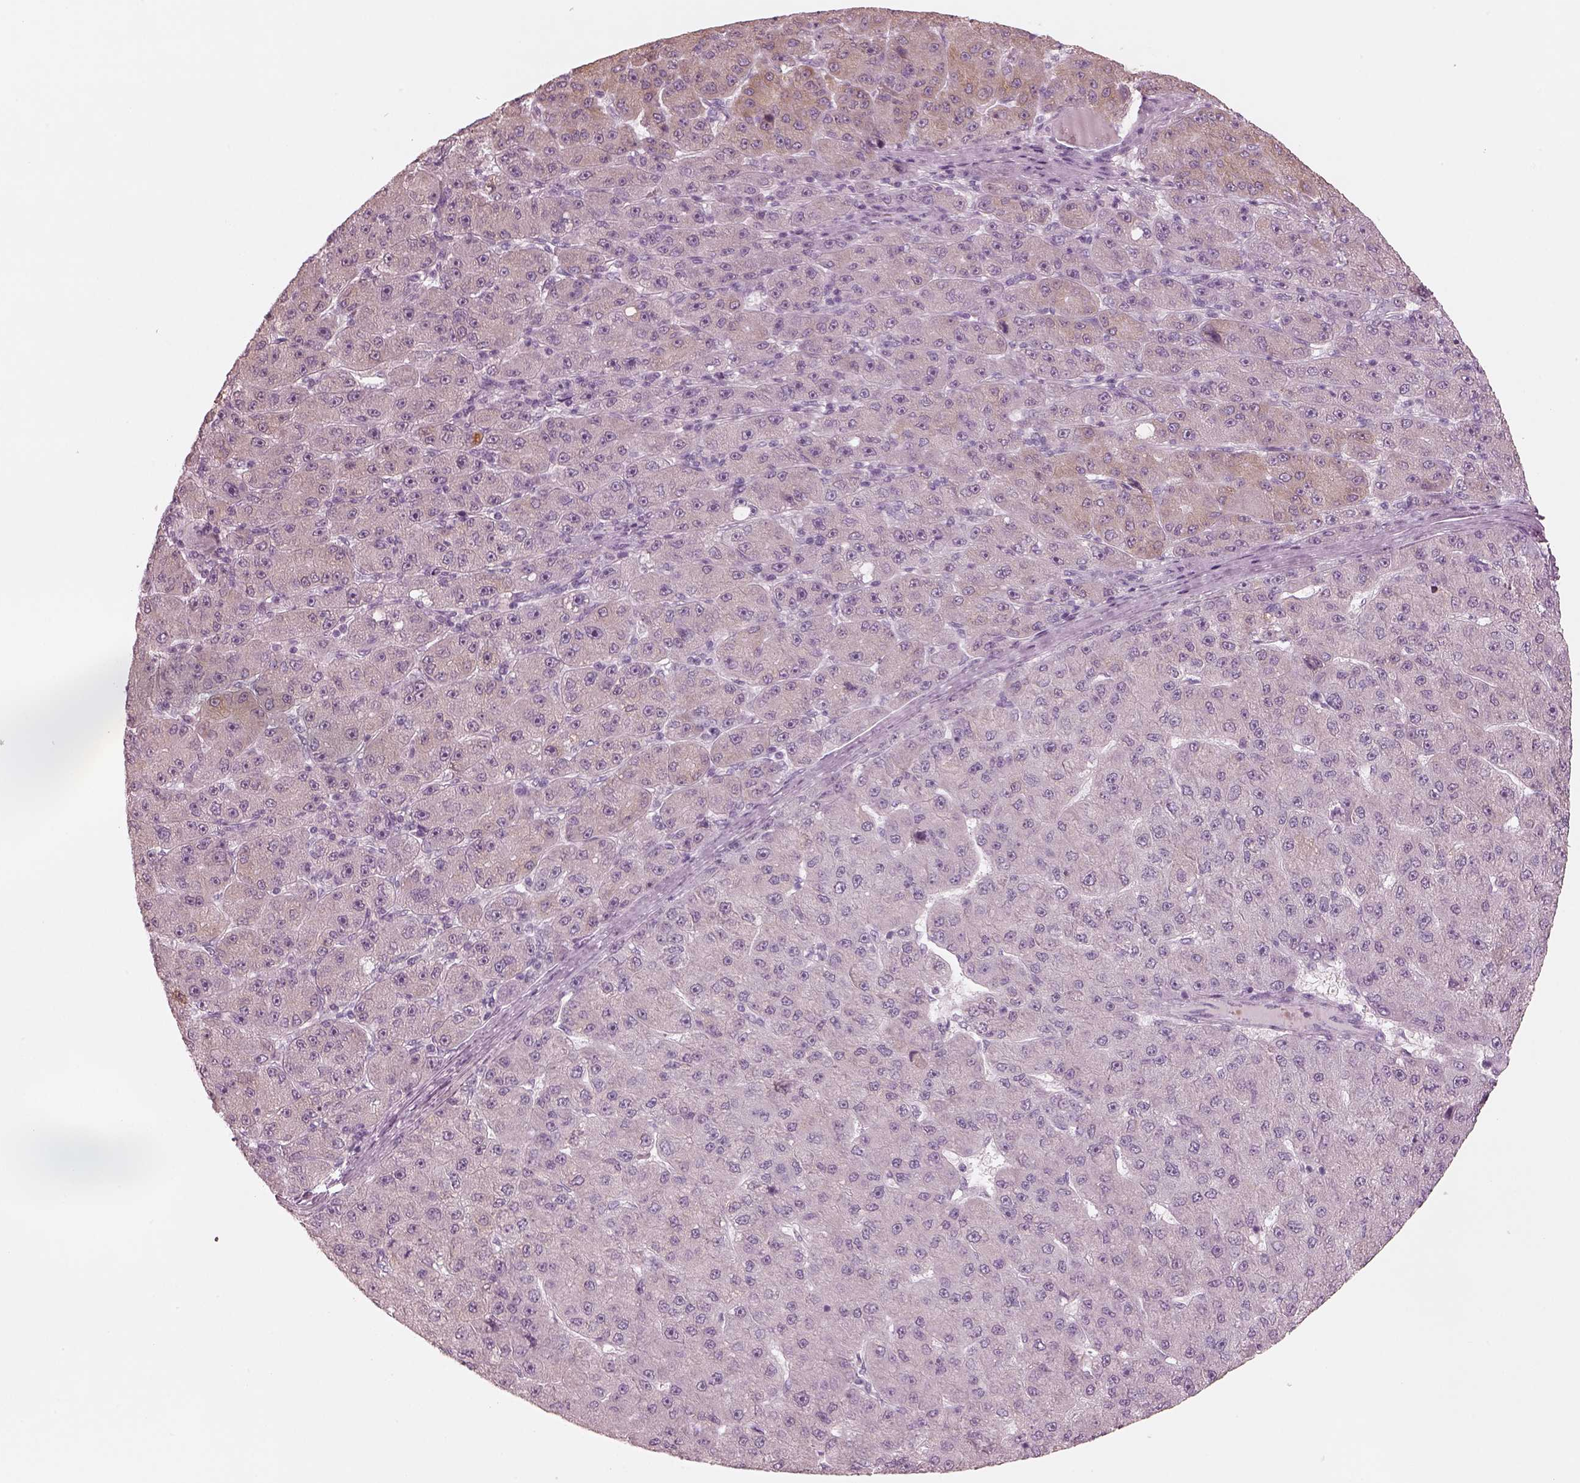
{"staining": {"intensity": "weak", "quantity": "25%-75%", "location": "cytoplasmic/membranous"}, "tissue": "liver cancer", "cell_type": "Tumor cells", "image_type": "cancer", "snomed": [{"axis": "morphology", "description": "Carcinoma, Hepatocellular, NOS"}, {"axis": "topography", "description": "Liver"}], "caption": "Immunohistochemical staining of hepatocellular carcinoma (liver) exhibits low levels of weak cytoplasmic/membranous positivity in approximately 25%-75% of tumor cells.", "gene": "PON3", "patient": {"sex": "male", "age": 67}}